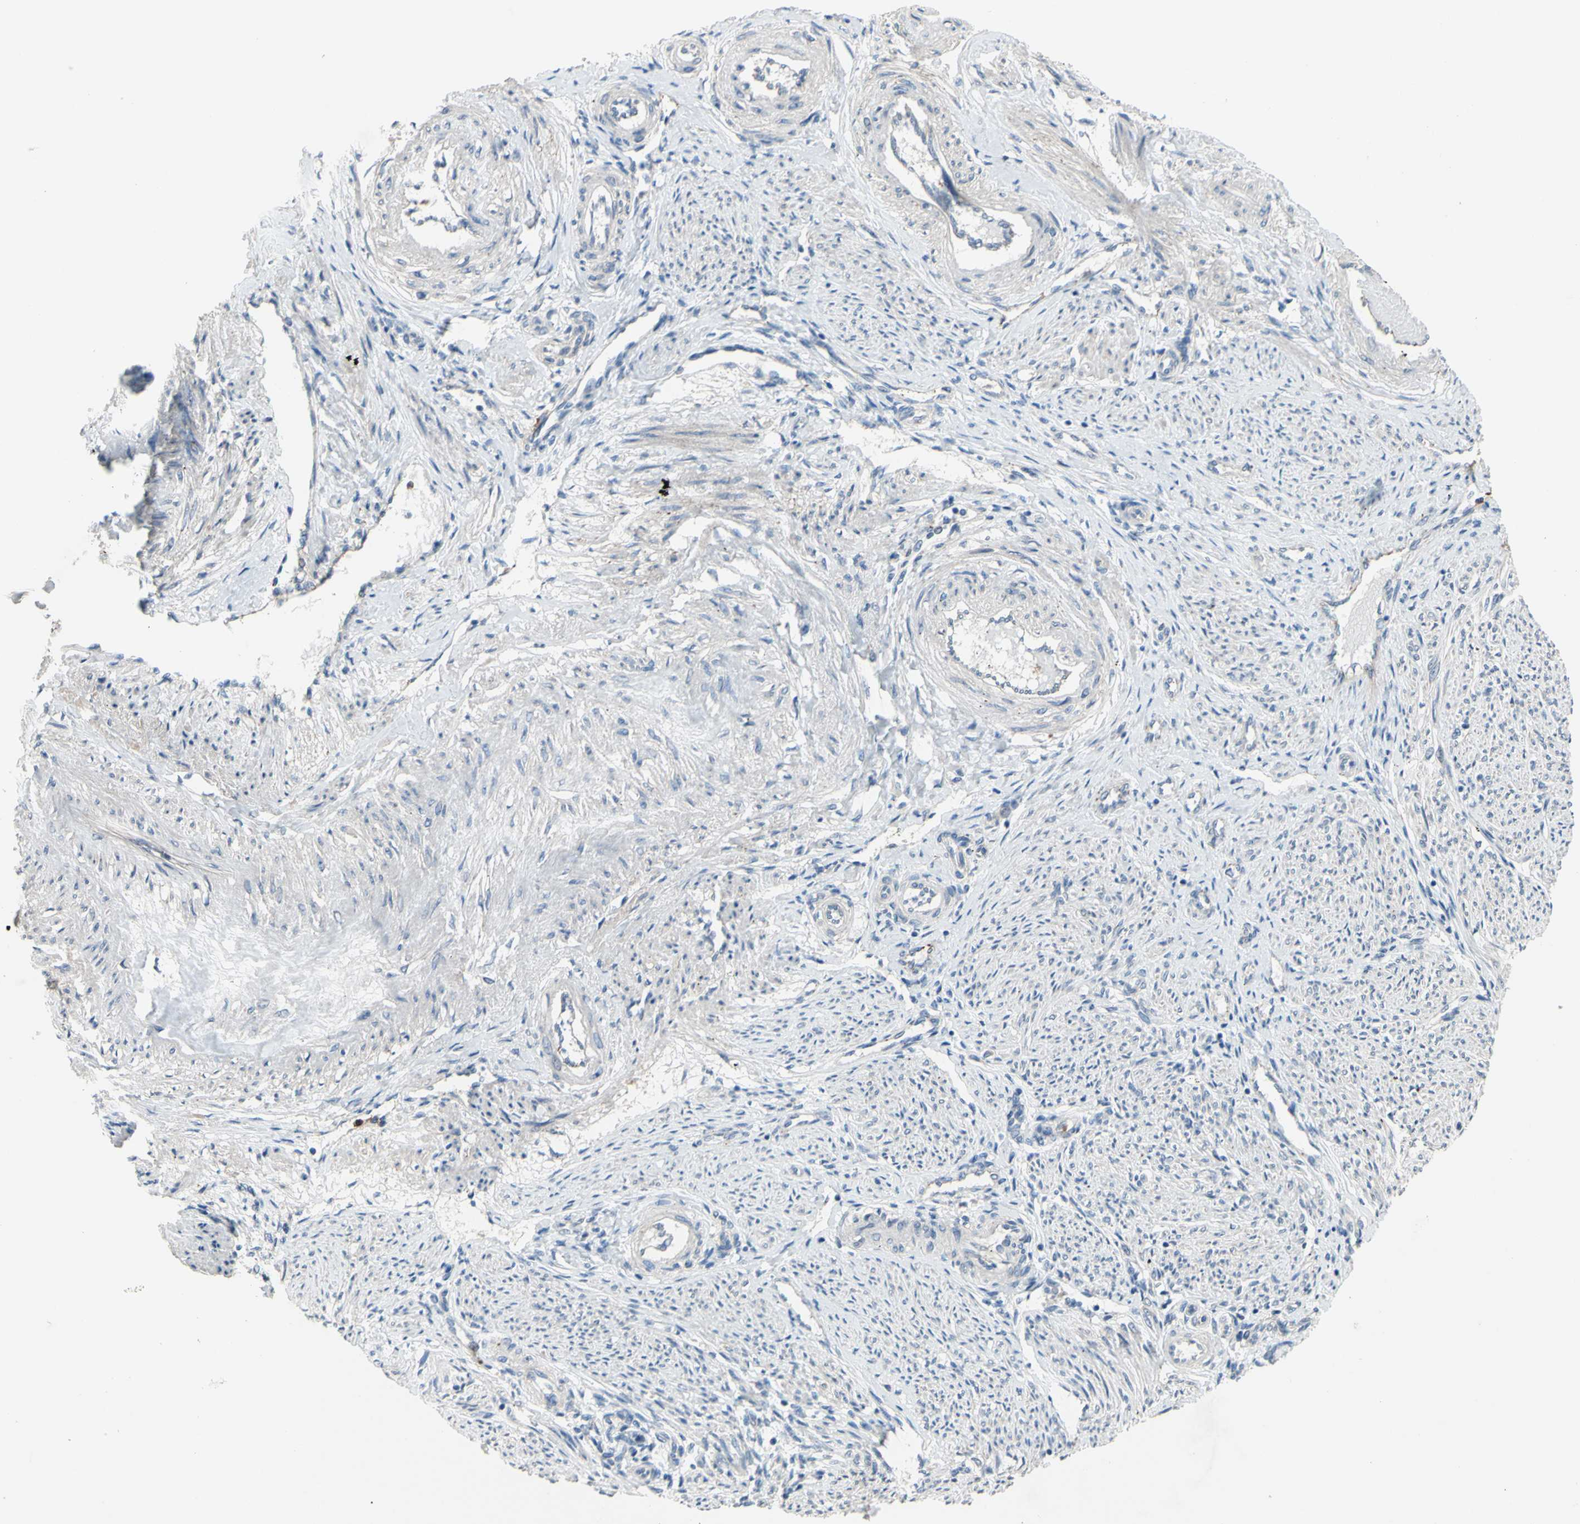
{"staining": {"intensity": "weak", "quantity": ">75%", "location": "cytoplasmic/membranous"}, "tissue": "endometrium", "cell_type": "Cells in endometrial stroma", "image_type": "normal", "snomed": [{"axis": "morphology", "description": "Normal tissue, NOS"}, {"axis": "topography", "description": "Endometrium"}], "caption": "Protein staining of unremarkable endometrium displays weak cytoplasmic/membranous staining in approximately >75% of cells in endometrial stroma. The staining is performed using DAB (3,3'-diaminobenzidine) brown chromogen to label protein expression. The nuclei are counter-stained blue using hematoxylin.", "gene": "GRAMD2B", "patient": {"sex": "female", "age": 42}}